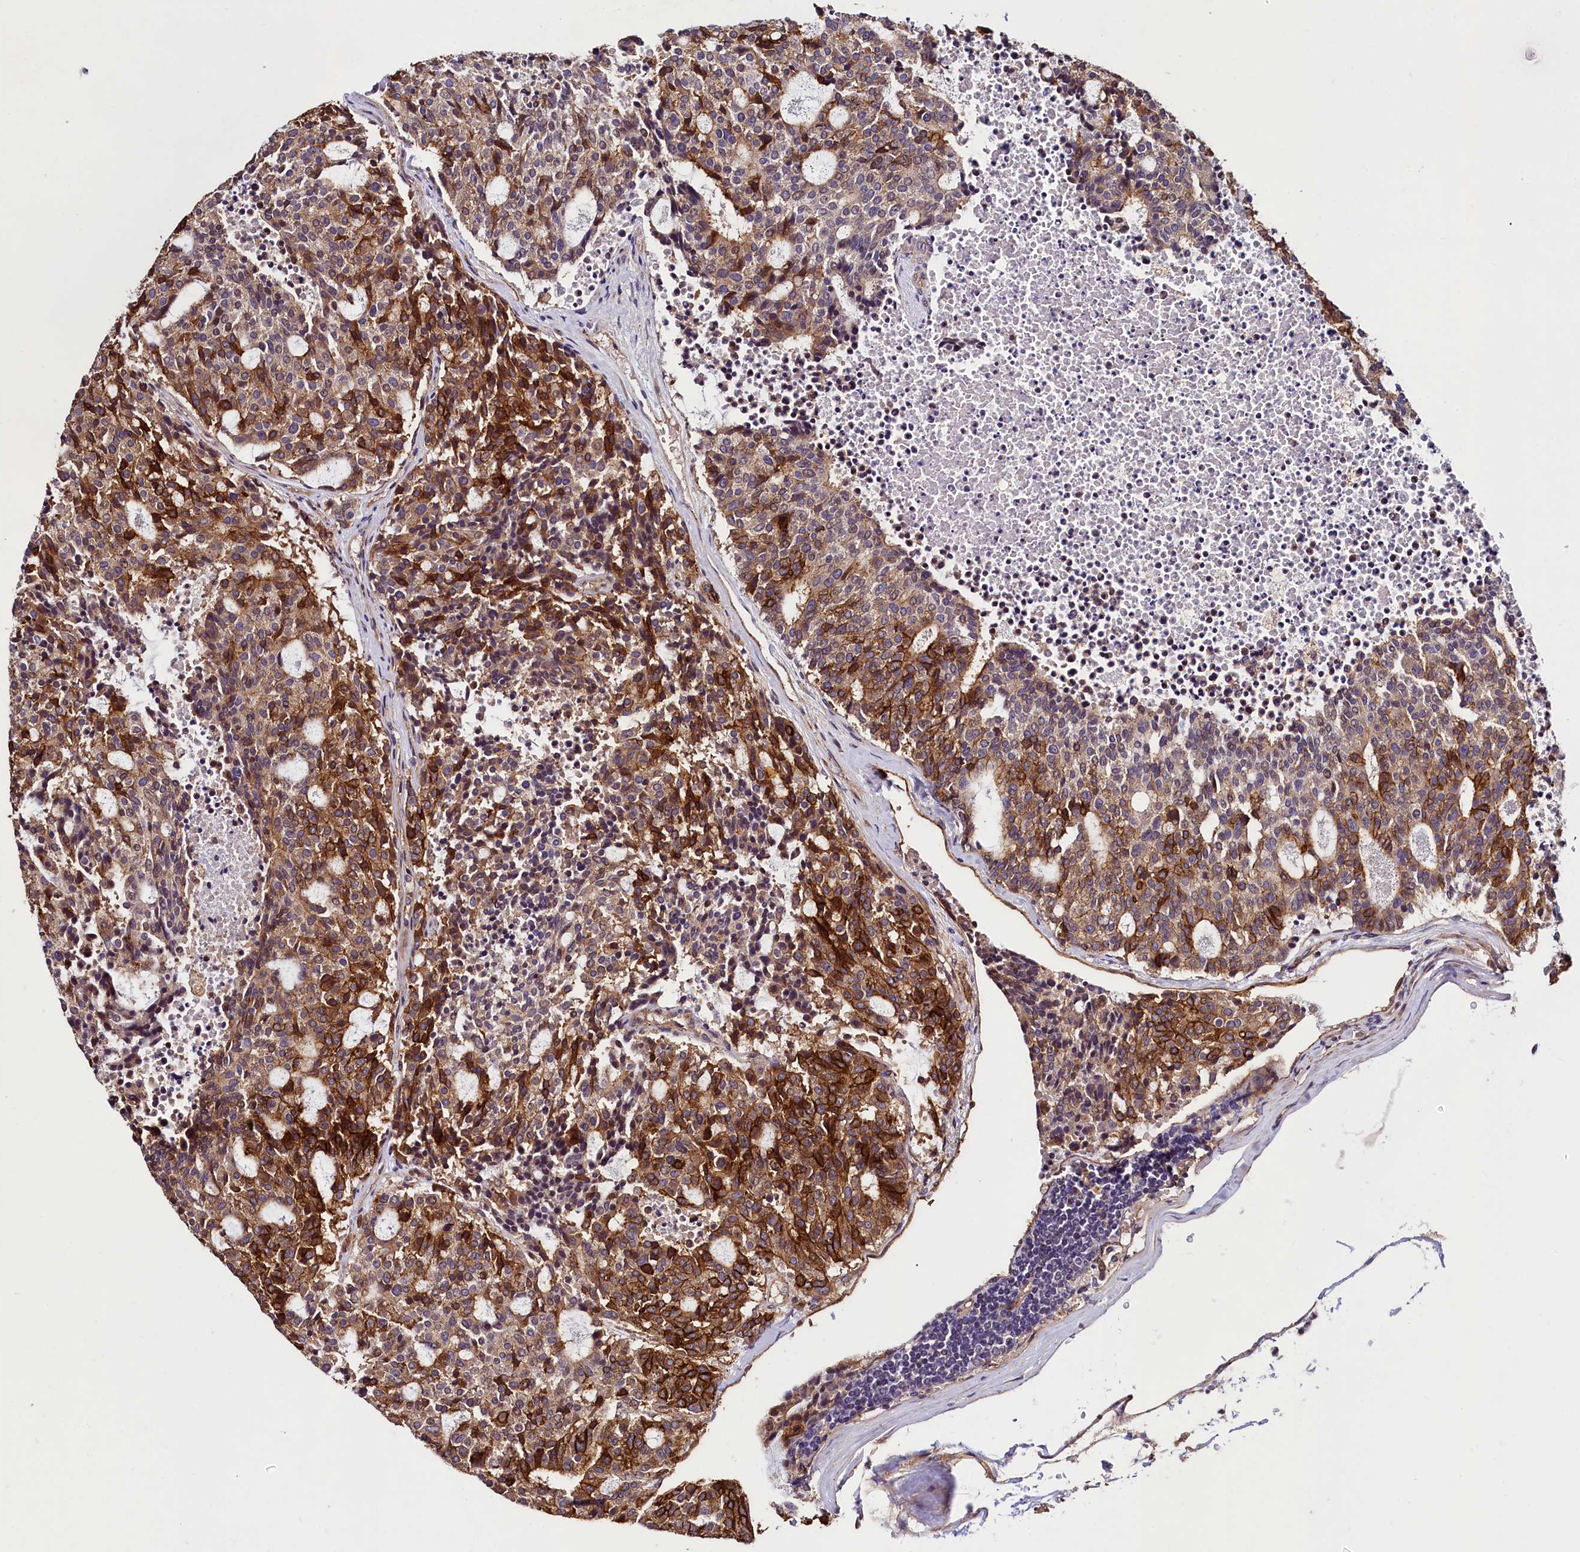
{"staining": {"intensity": "moderate", "quantity": ">75%", "location": "cytoplasmic/membranous"}, "tissue": "carcinoid", "cell_type": "Tumor cells", "image_type": "cancer", "snomed": [{"axis": "morphology", "description": "Carcinoid, malignant, NOS"}, {"axis": "topography", "description": "Pancreas"}], "caption": "Immunohistochemistry image of malignant carcinoid stained for a protein (brown), which reveals medium levels of moderate cytoplasmic/membranous expression in approximately >75% of tumor cells.", "gene": "PALM", "patient": {"sex": "female", "age": 54}}